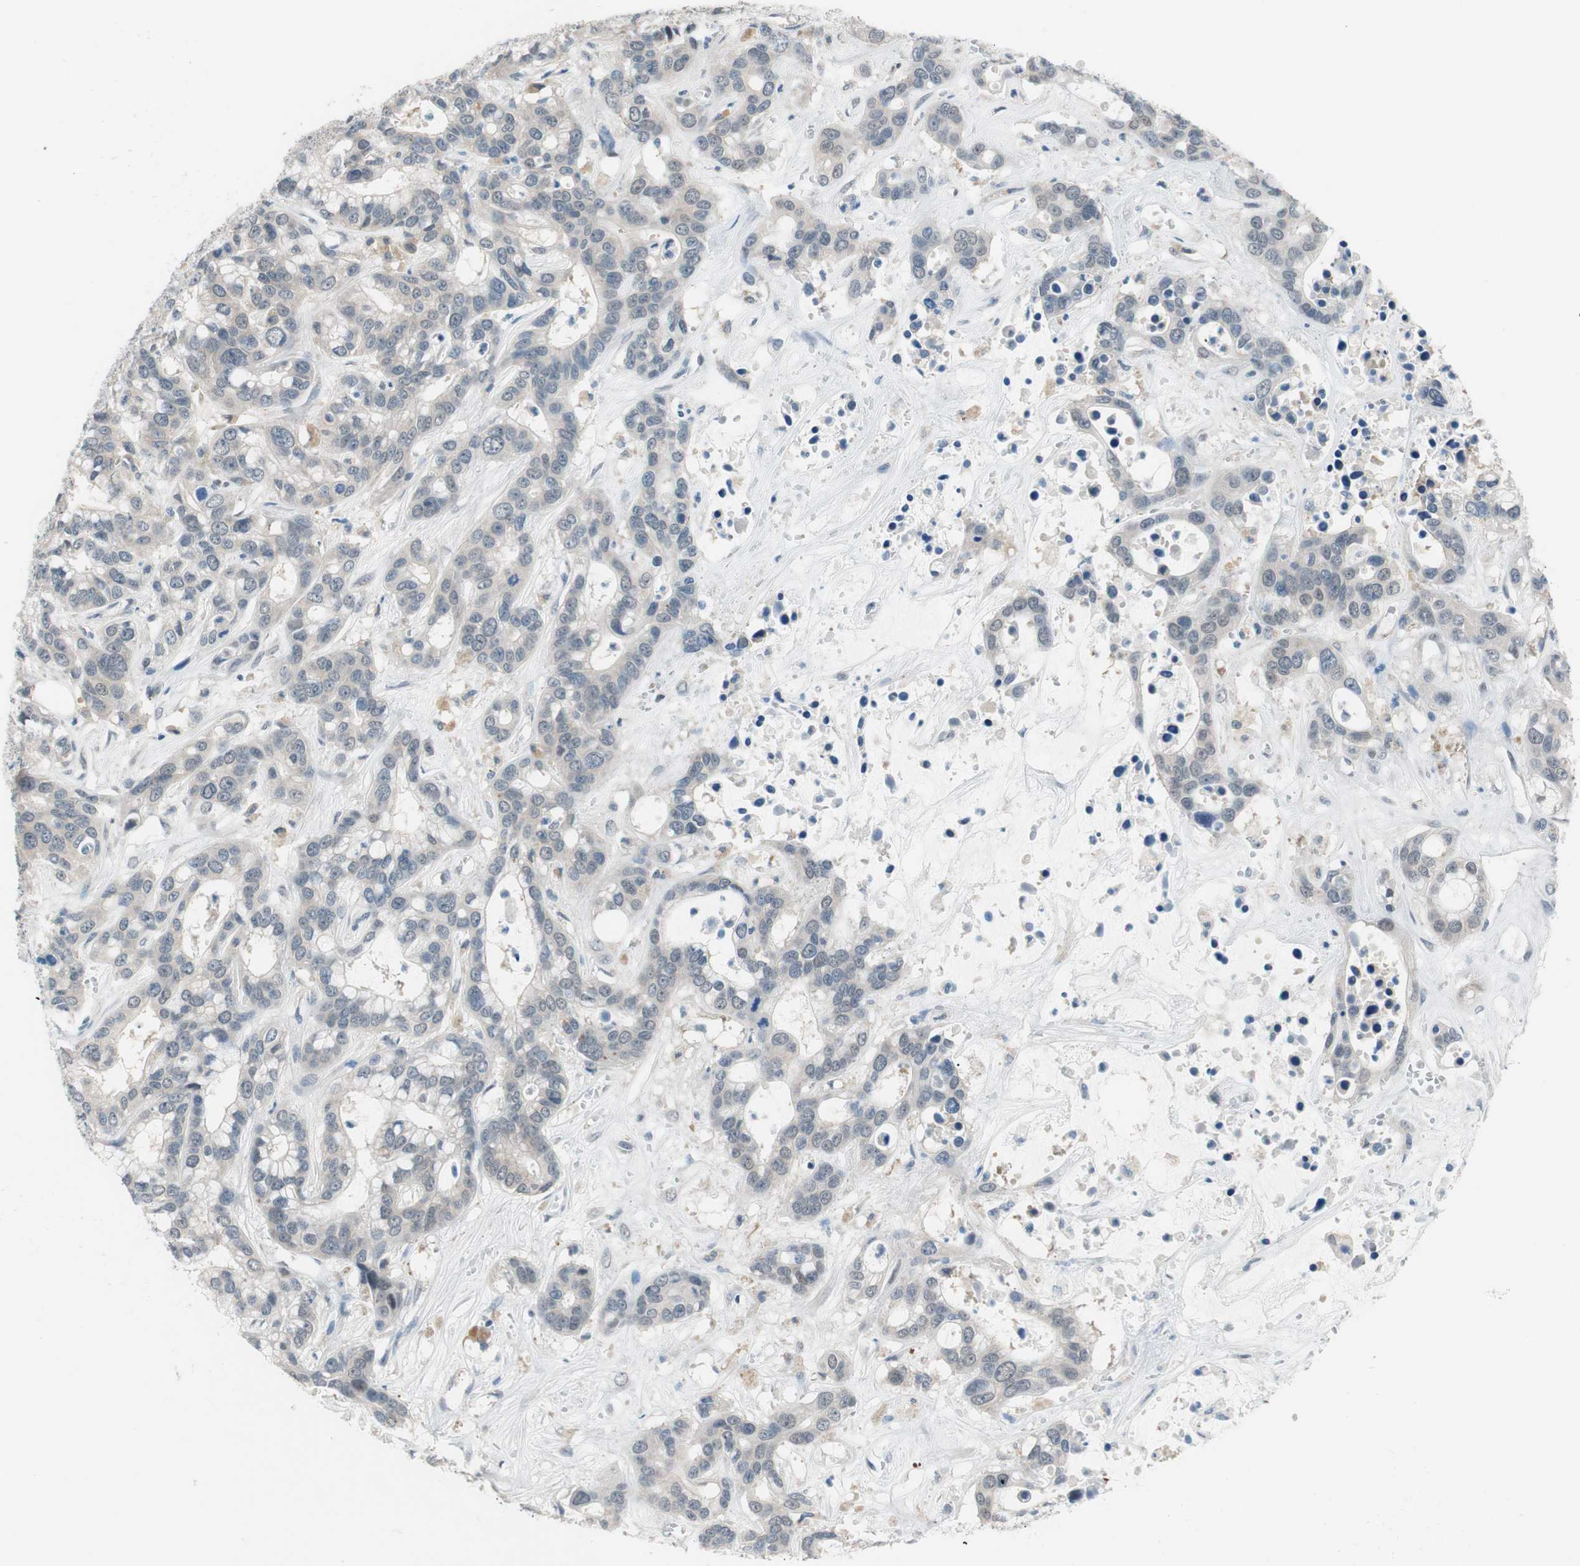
{"staining": {"intensity": "weak", "quantity": "<25%", "location": "cytoplasmic/membranous"}, "tissue": "liver cancer", "cell_type": "Tumor cells", "image_type": "cancer", "snomed": [{"axis": "morphology", "description": "Cholangiocarcinoma"}, {"axis": "topography", "description": "Liver"}], "caption": "A histopathology image of cholangiocarcinoma (liver) stained for a protein demonstrates no brown staining in tumor cells. The staining is performed using DAB brown chromogen with nuclei counter-stained in using hematoxylin.", "gene": "GRHL1", "patient": {"sex": "female", "age": 65}}